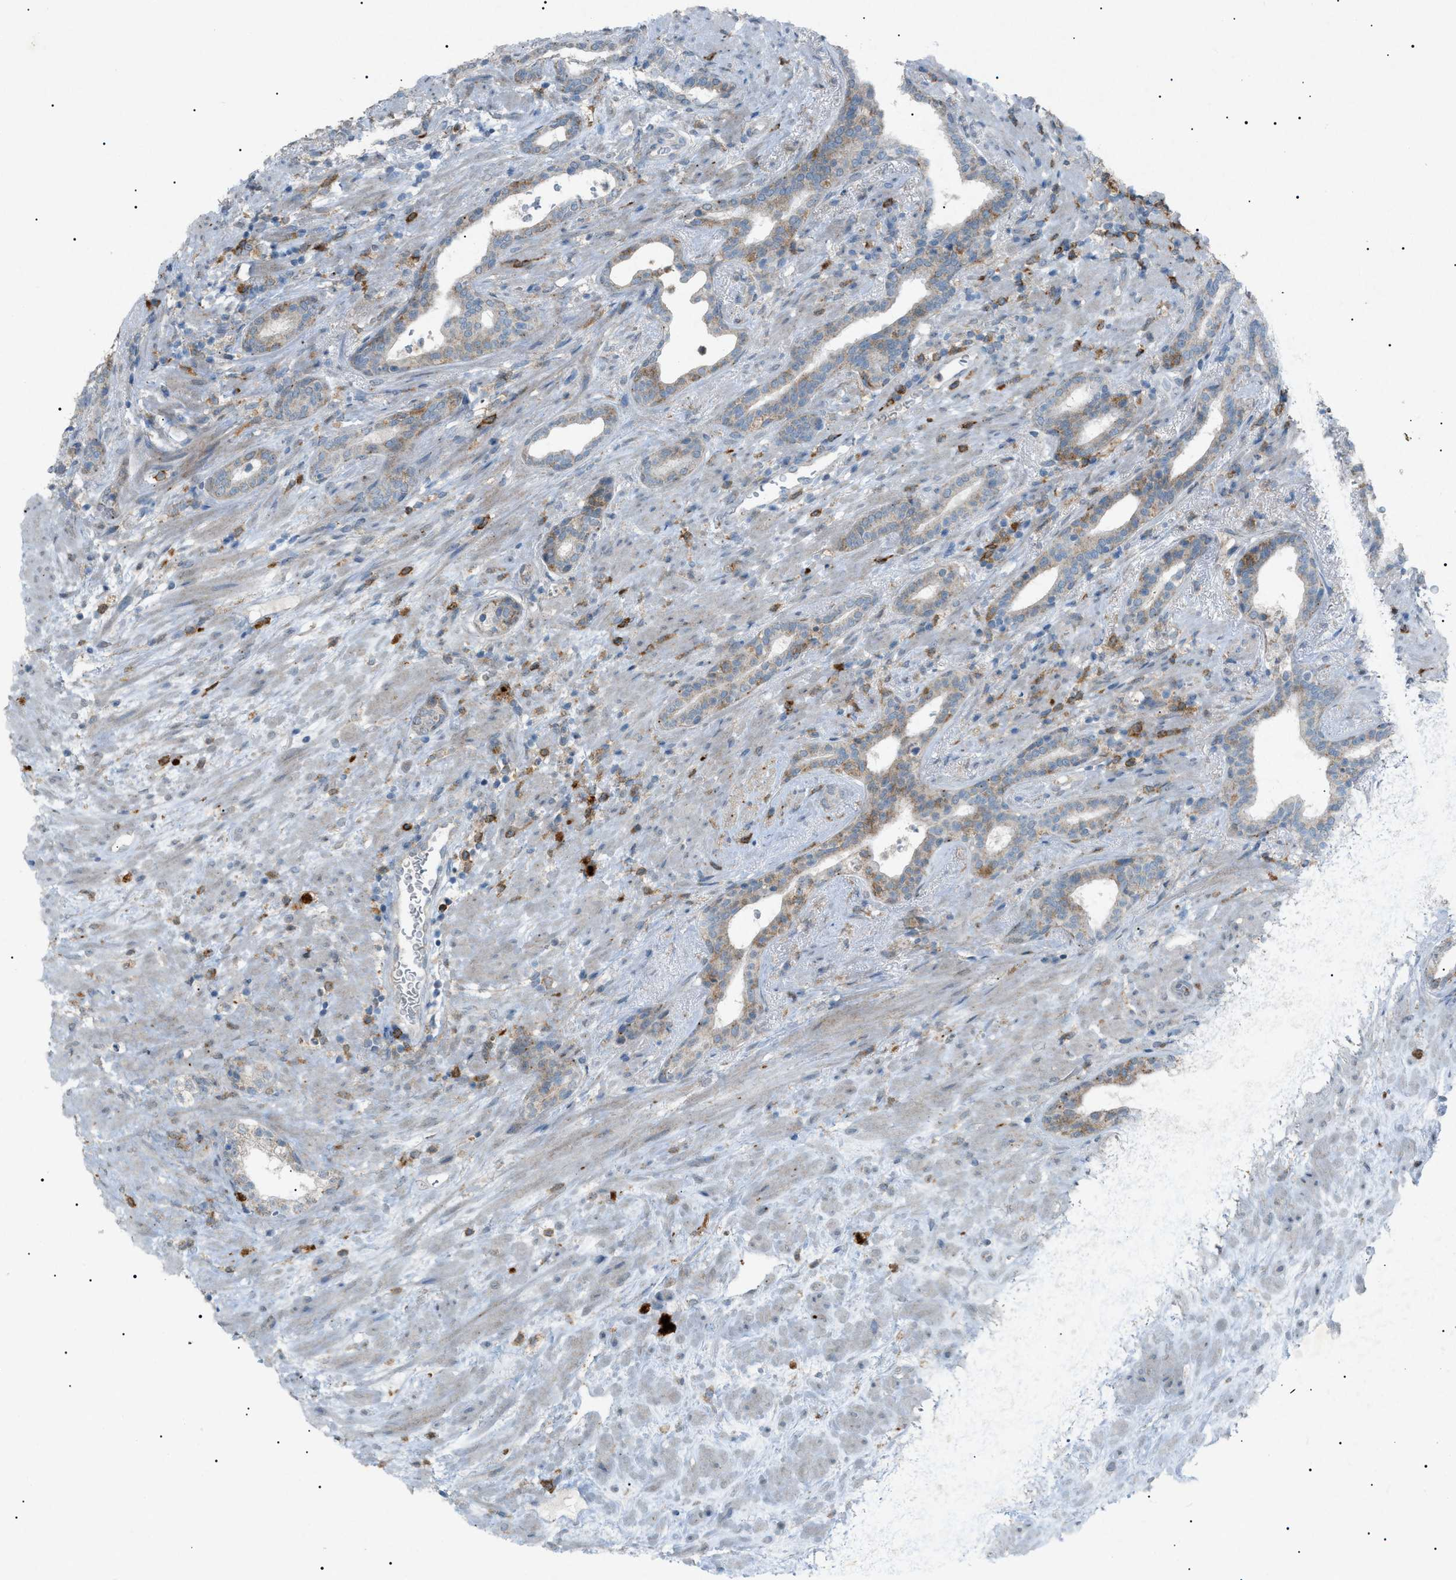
{"staining": {"intensity": "weak", "quantity": "<25%", "location": "cytoplasmic/membranous"}, "tissue": "prostate cancer", "cell_type": "Tumor cells", "image_type": "cancer", "snomed": [{"axis": "morphology", "description": "Adenocarcinoma, High grade"}, {"axis": "topography", "description": "Prostate"}], "caption": "The photomicrograph exhibits no staining of tumor cells in prostate cancer. Brightfield microscopy of immunohistochemistry (IHC) stained with DAB (3,3'-diaminobenzidine) (brown) and hematoxylin (blue), captured at high magnification.", "gene": "BTK", "patient": {"sex": "male", "age": 71}}